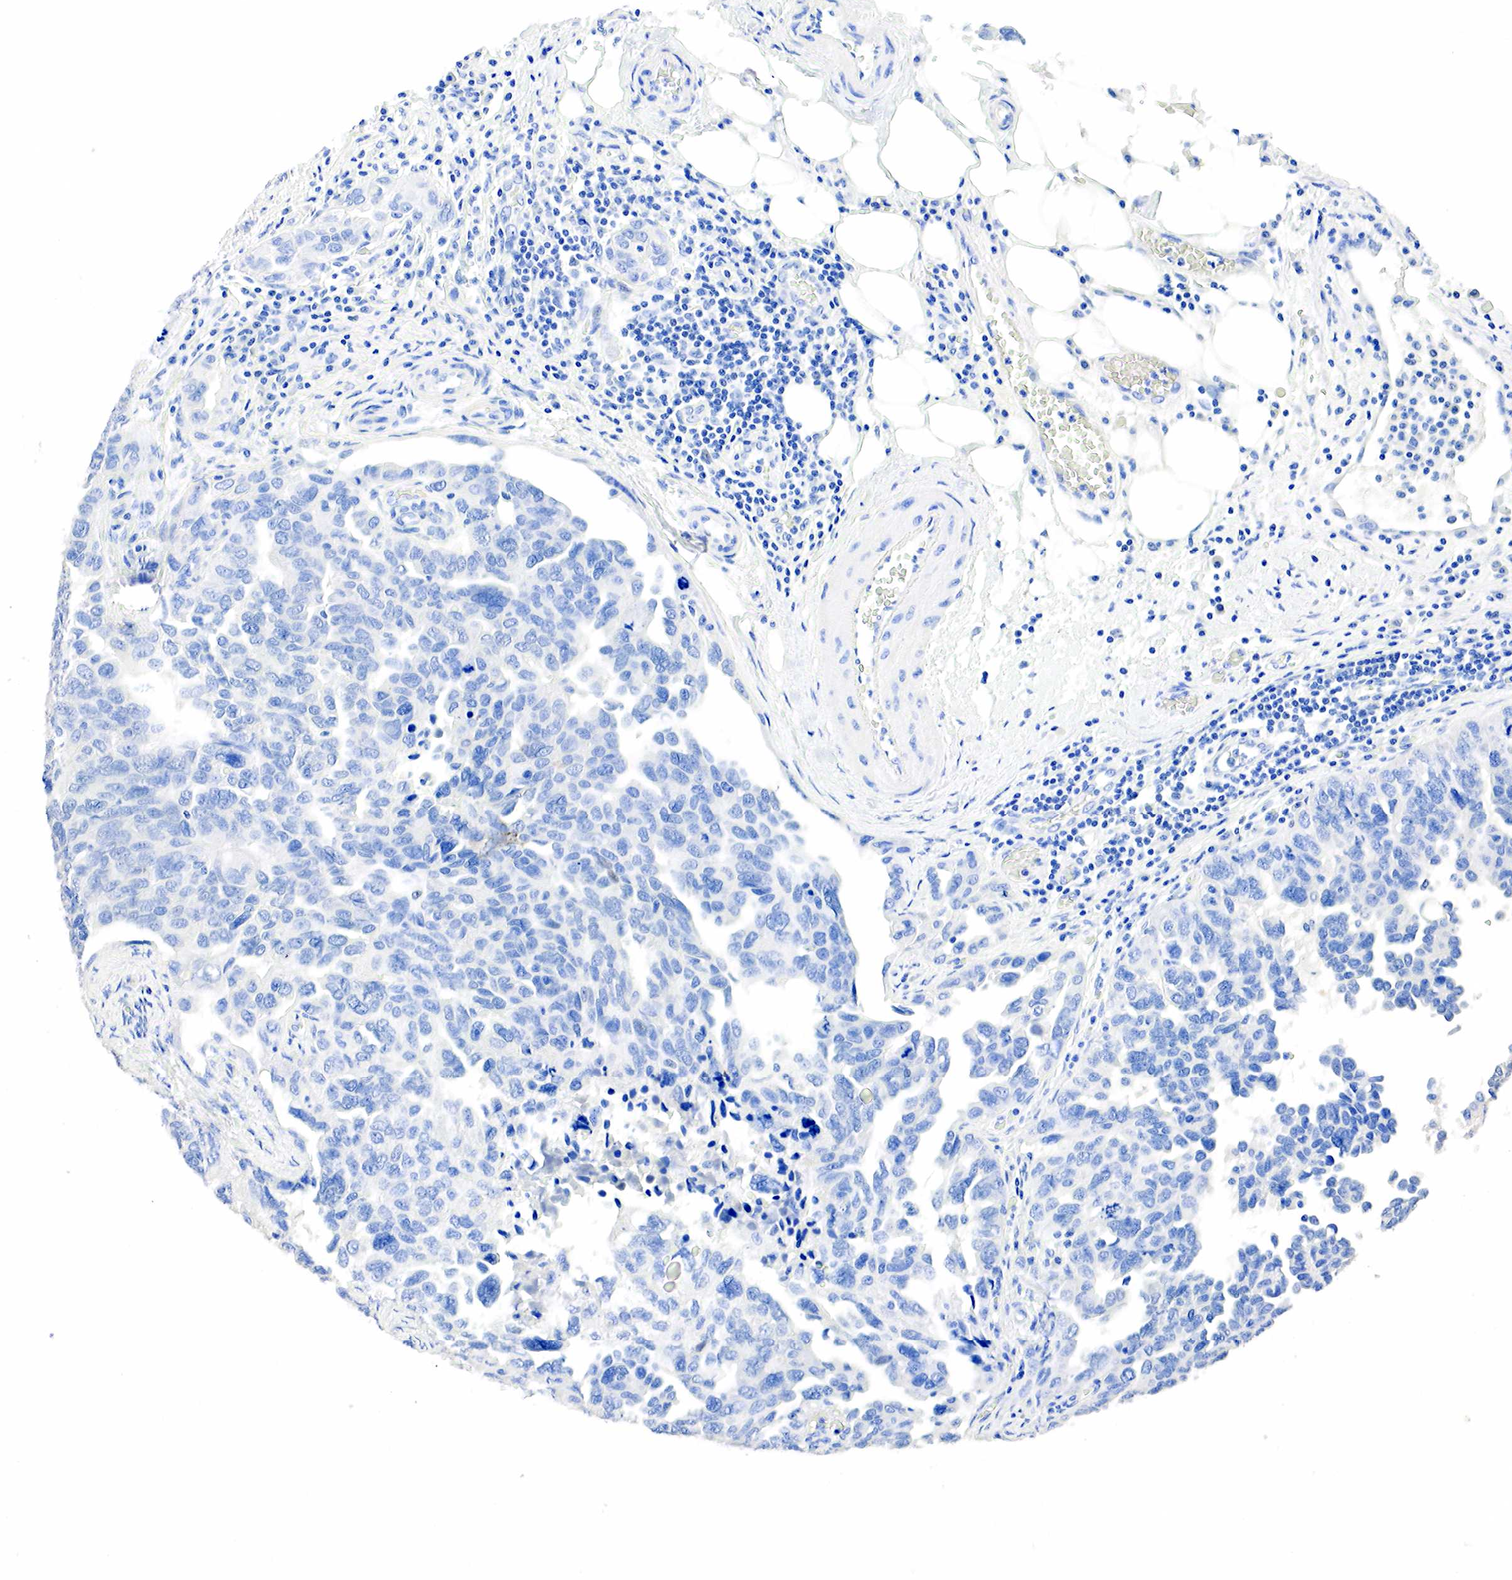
{"staining": {"intensity": "negative", "quantity": "none", "location": "none"}, "tissue": "ovarian cancer", "cell_type": "Tumor cells", "image_type": "cancer", "snomed": [{"axis": "morphology", "description": "Cystadenocarcinoma, serous, NOS"}, {"axis": "topography", "description": "Ovary"}], "caption": "Immunohistochemical staining of serous cystadenocarcinoma (ovarian) shows no significant positivity in tumor cells.", "gene": "SST", "patient": {"sex": "female", "age": 64}}